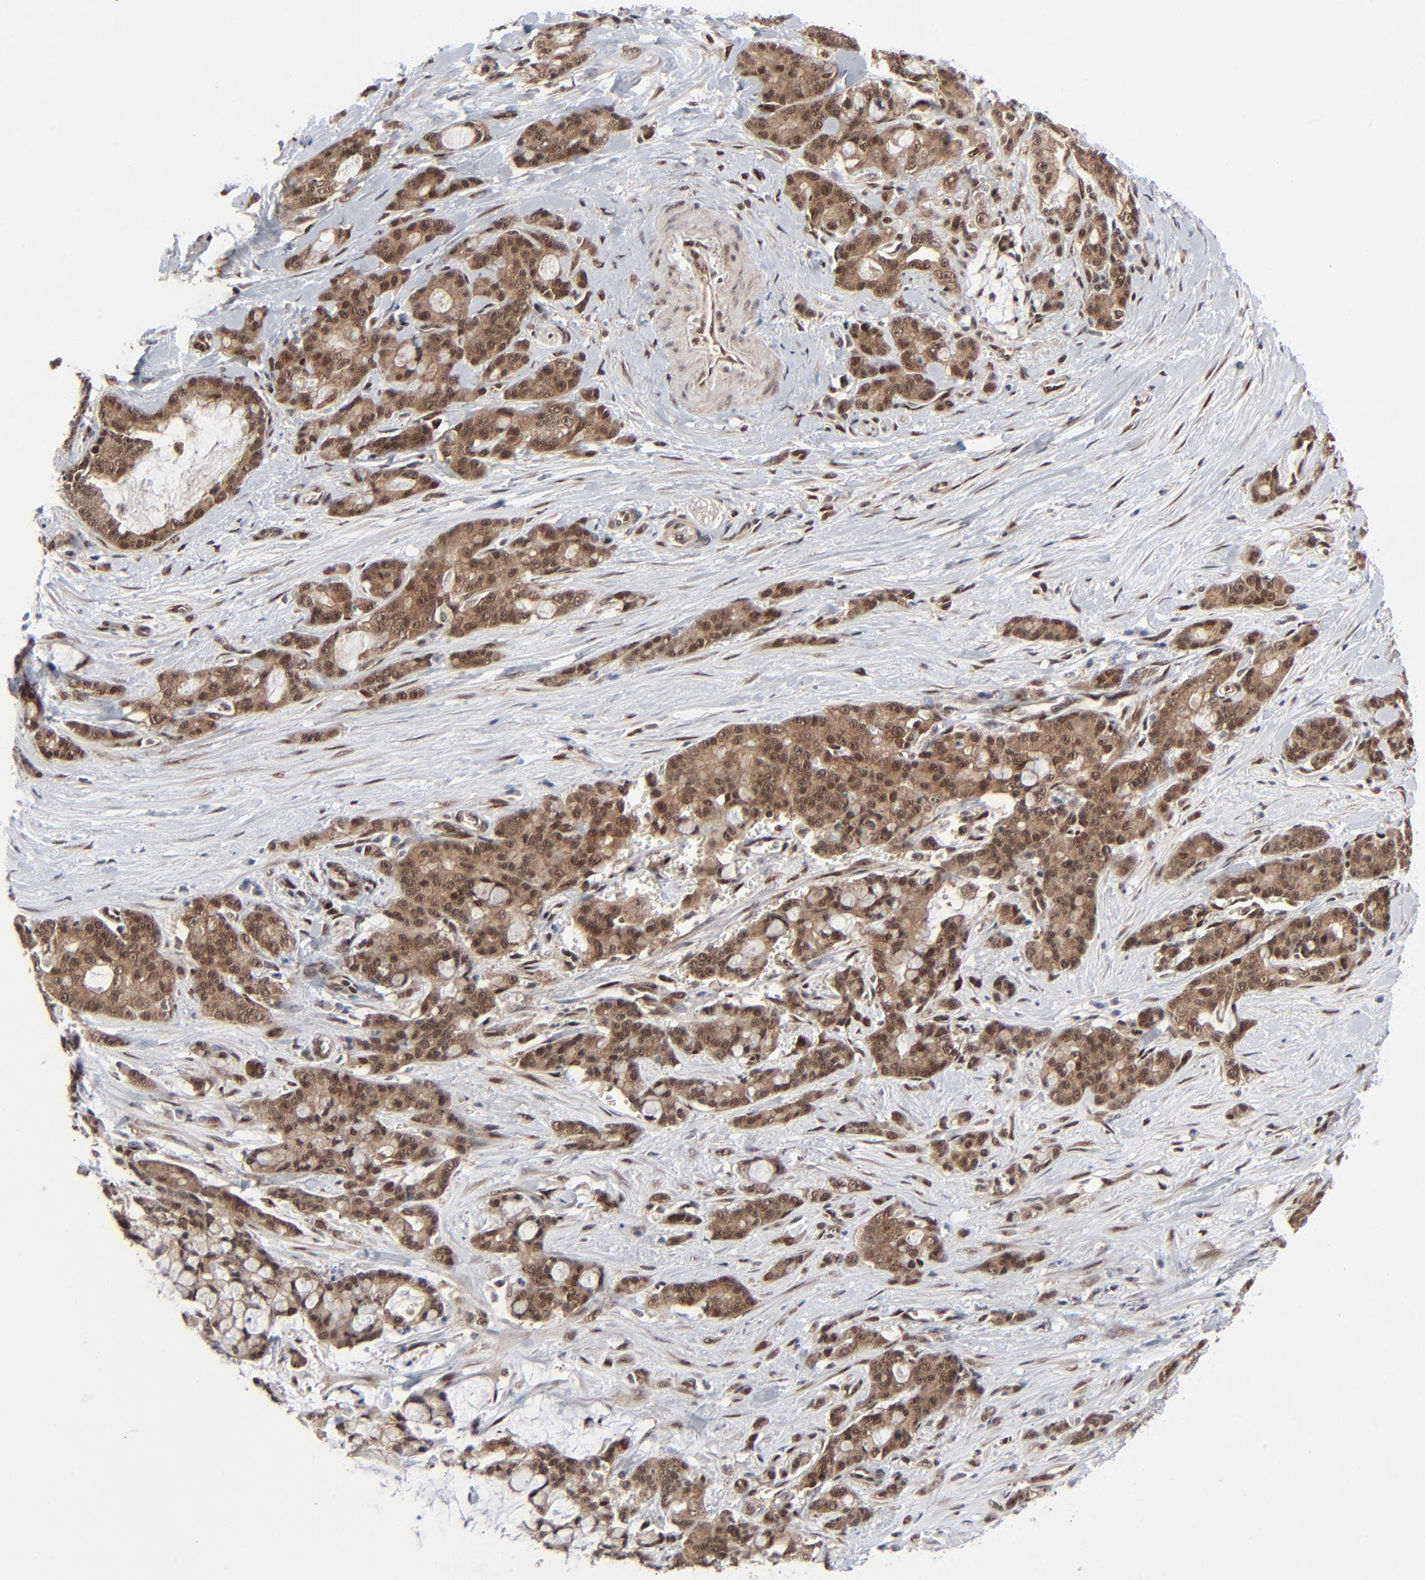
{"staining": {"intensity": "moderate", "quantity": ">75%", "location": "cytoplasmic/membranous,nuclear"}, "tissue": "pancreatic cancer", "cell_type": "Tumor cells", "image_type": "cancer", "snomed": [{"axis": "morphology", "description": "Adenocarcinoma, NOS"}, {"axis": "topography", "description": "Pancreas"}], "caption": "Immunohistochemical staining of pancreatic adenocarcinoma exhibits medium levels of moderate cytoplasmic/membranous and nuclear protein staining in about >75% of tumor cells.", "gene": "AKT1", "patient": {"sex": "female", "age": 73}}